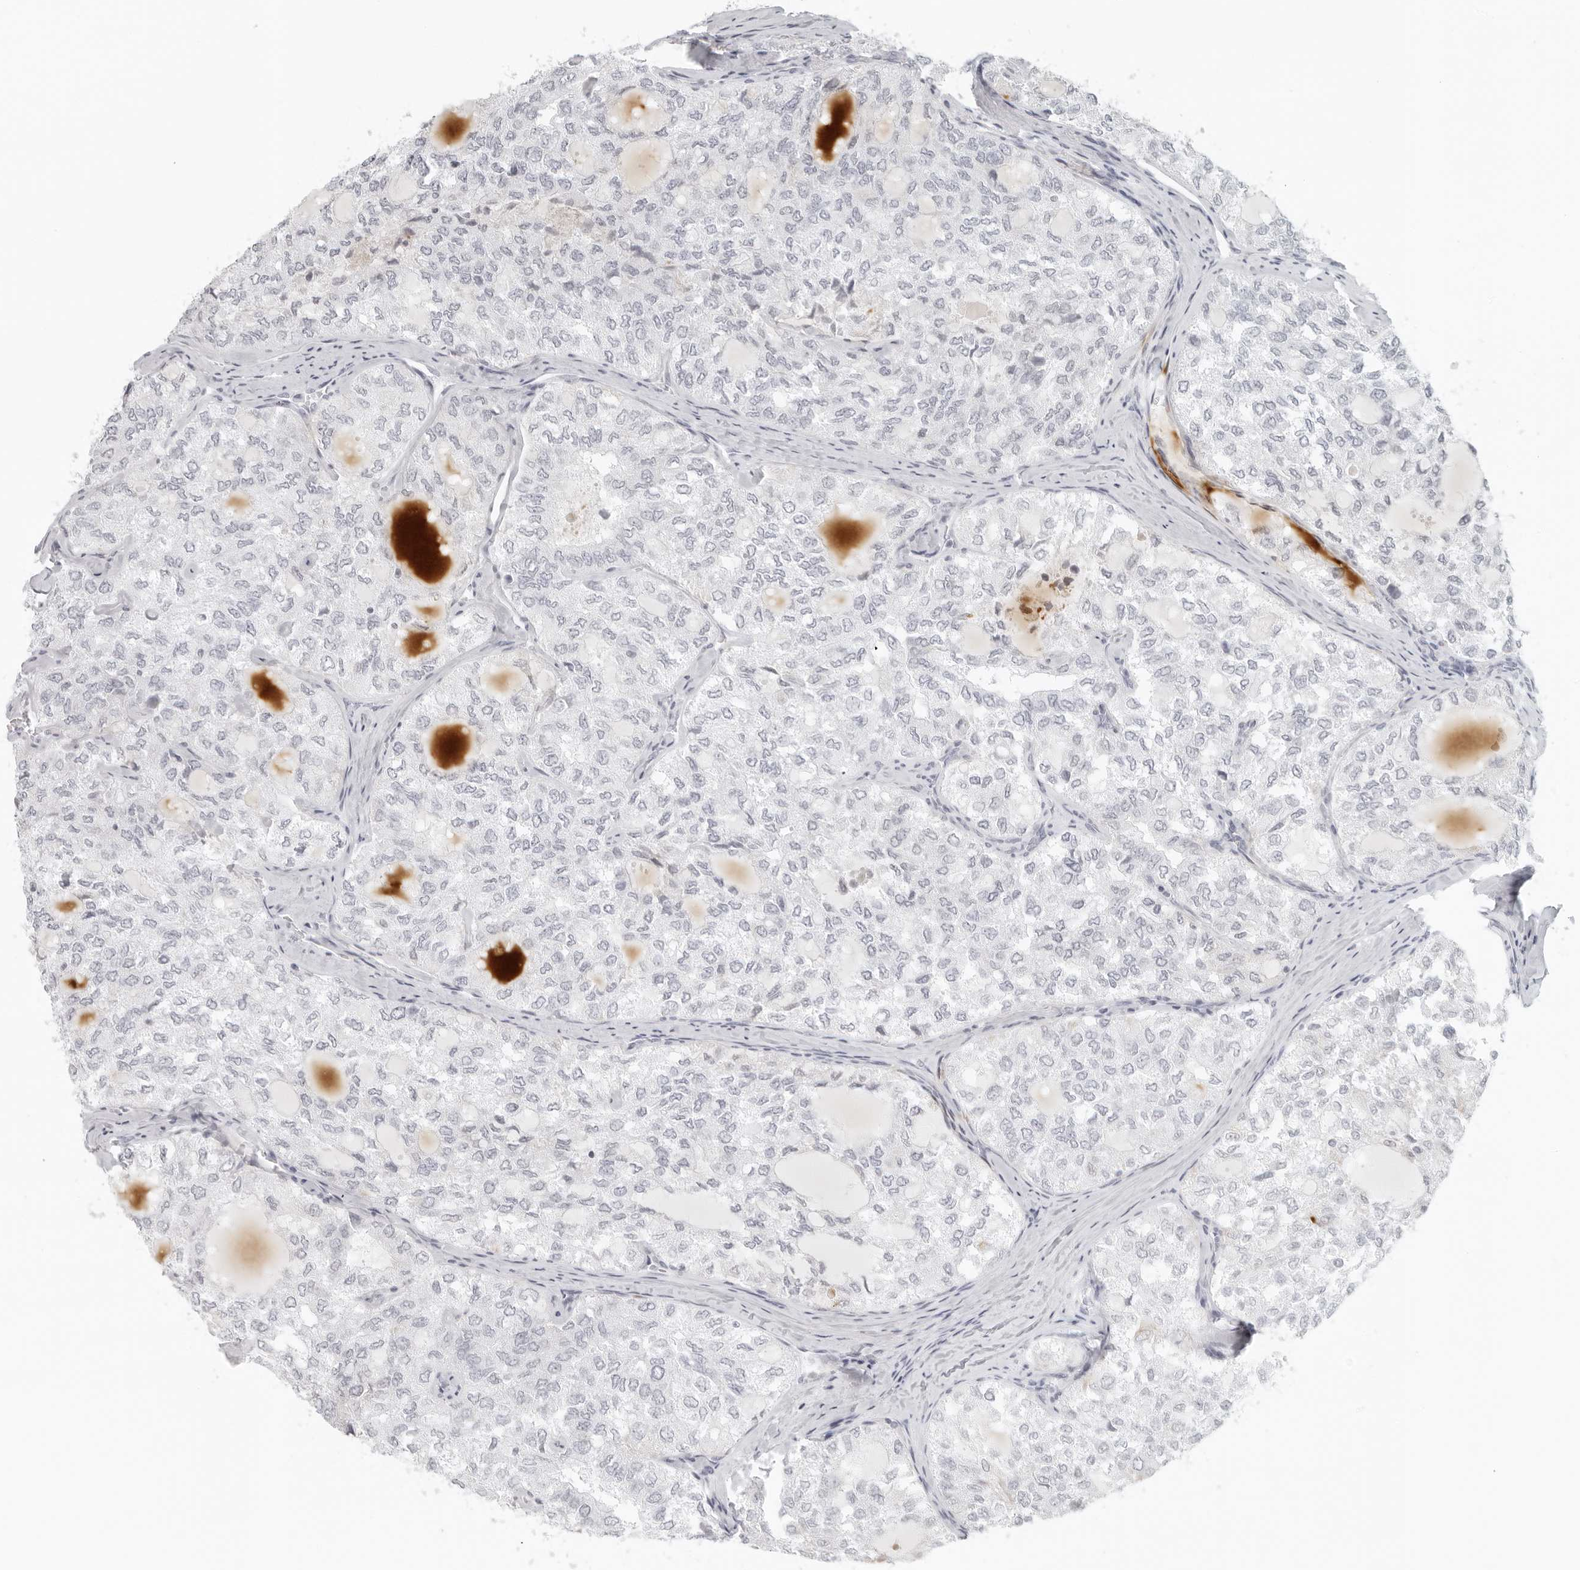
{"staining": {"intensity": "negative", "quantity": "none", "location": "none"}, "tissue": "thyroid cancer", "cell_type": "Tumor cells", "image_type": "cancer", "snomed": [{"axis": "morphology", "description": "Follicular adenoma carcinoma, NOS"}, {"axis": "topography", "description": "Thyroid gland"}], "caption": "This is an immunohistochemistry micrograph of human thyroid follicular adenoma carcinoma. There is no positivity in tumor cells.", "gene": "RPS6KC1", "patient": {"sex": "male", "age": 75}}